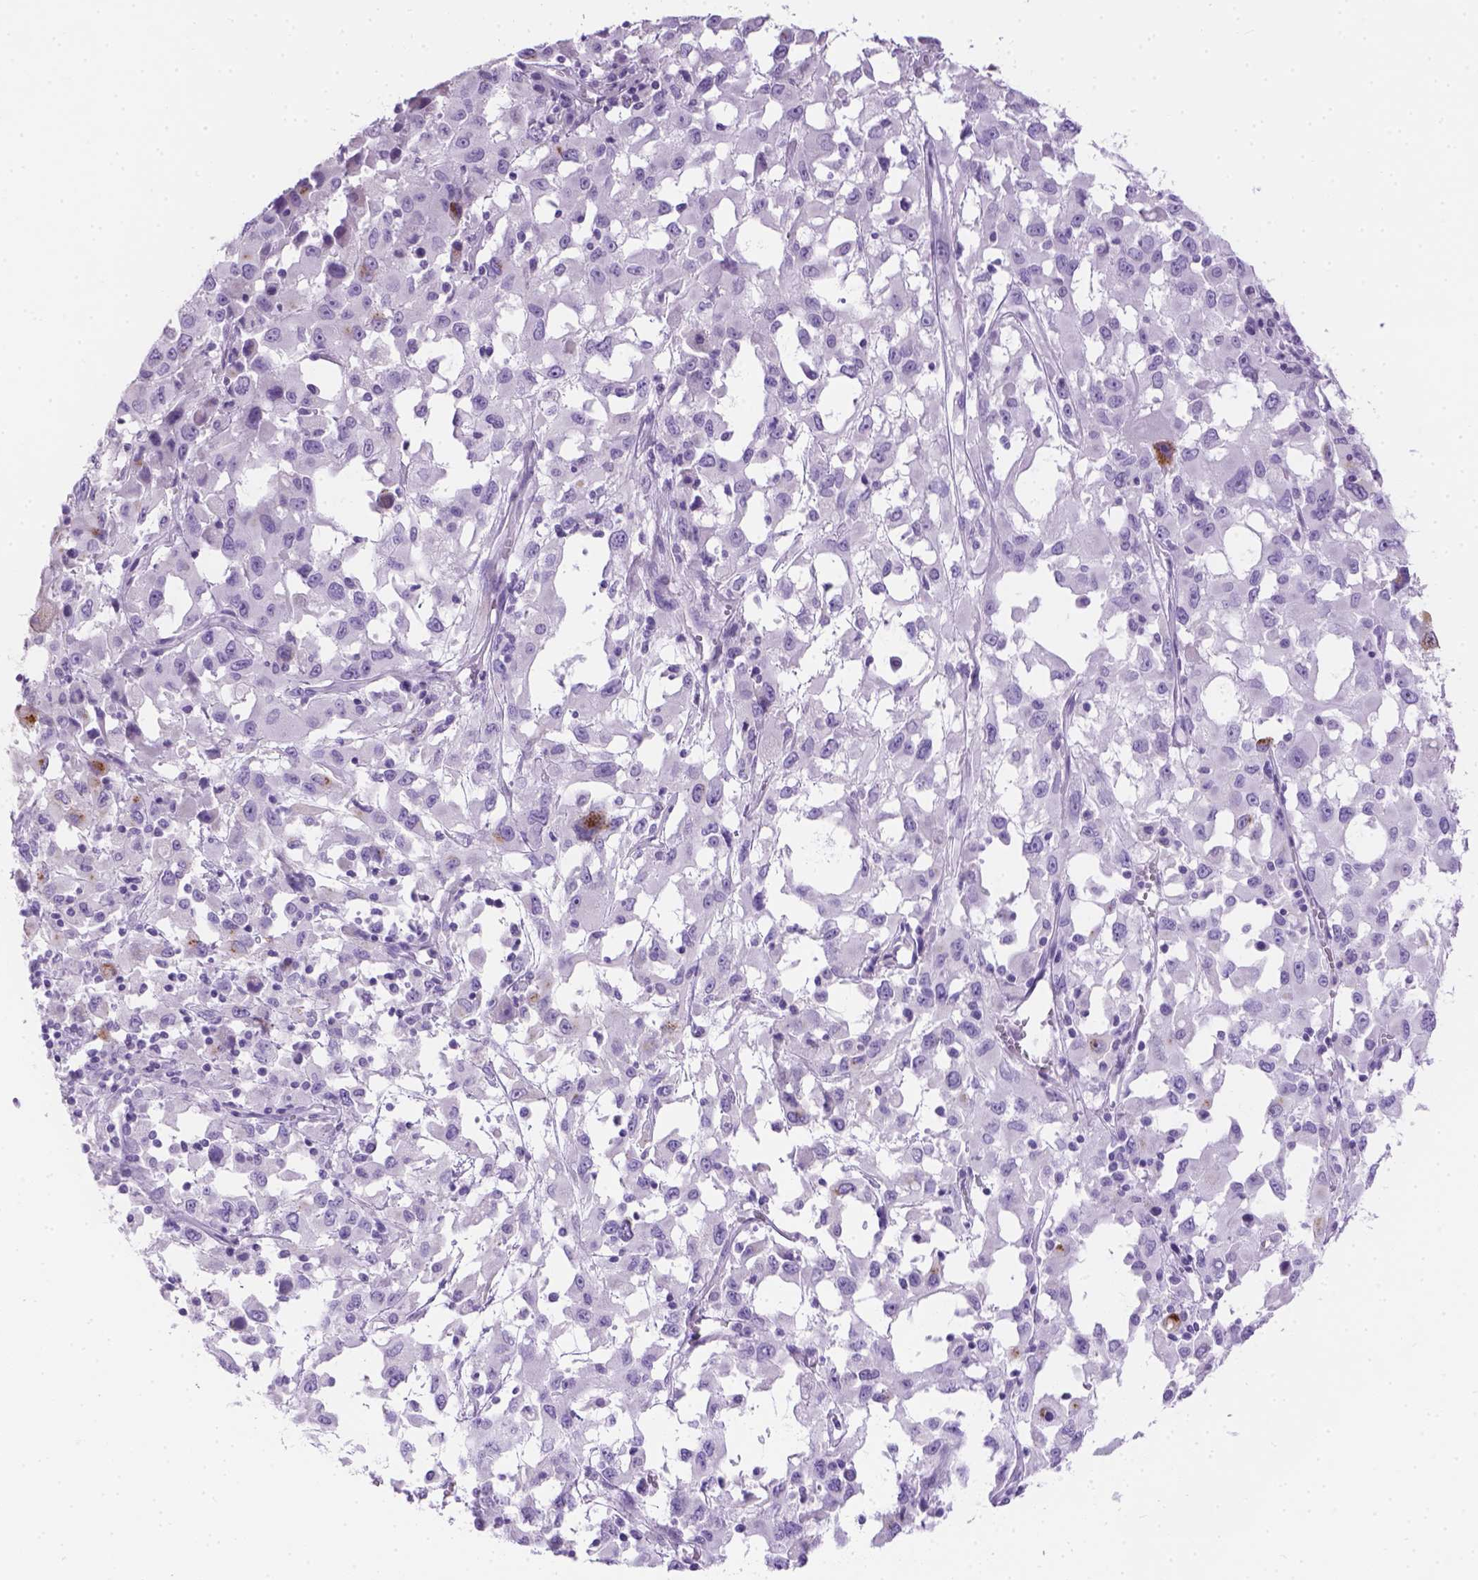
{"staining": {"intensity": "negative", "quantity": "none", "location": "none"}, "tissue": "melanoma", "cell_type": "Tumor cells", "image_type": "cancer", "snomed": [{"axis": "morphology", "description": "Malignant melanoma, Metastatic site"}, {"axis": "topography", "description": "Soft tissue"}], "caption": "Immunohistochemistry image of melanoma stained for a protein (brown), which shows no expression in tumor cells.", "gene": "TMEM38A", "patient": {"sex": "male", "age": 50}}